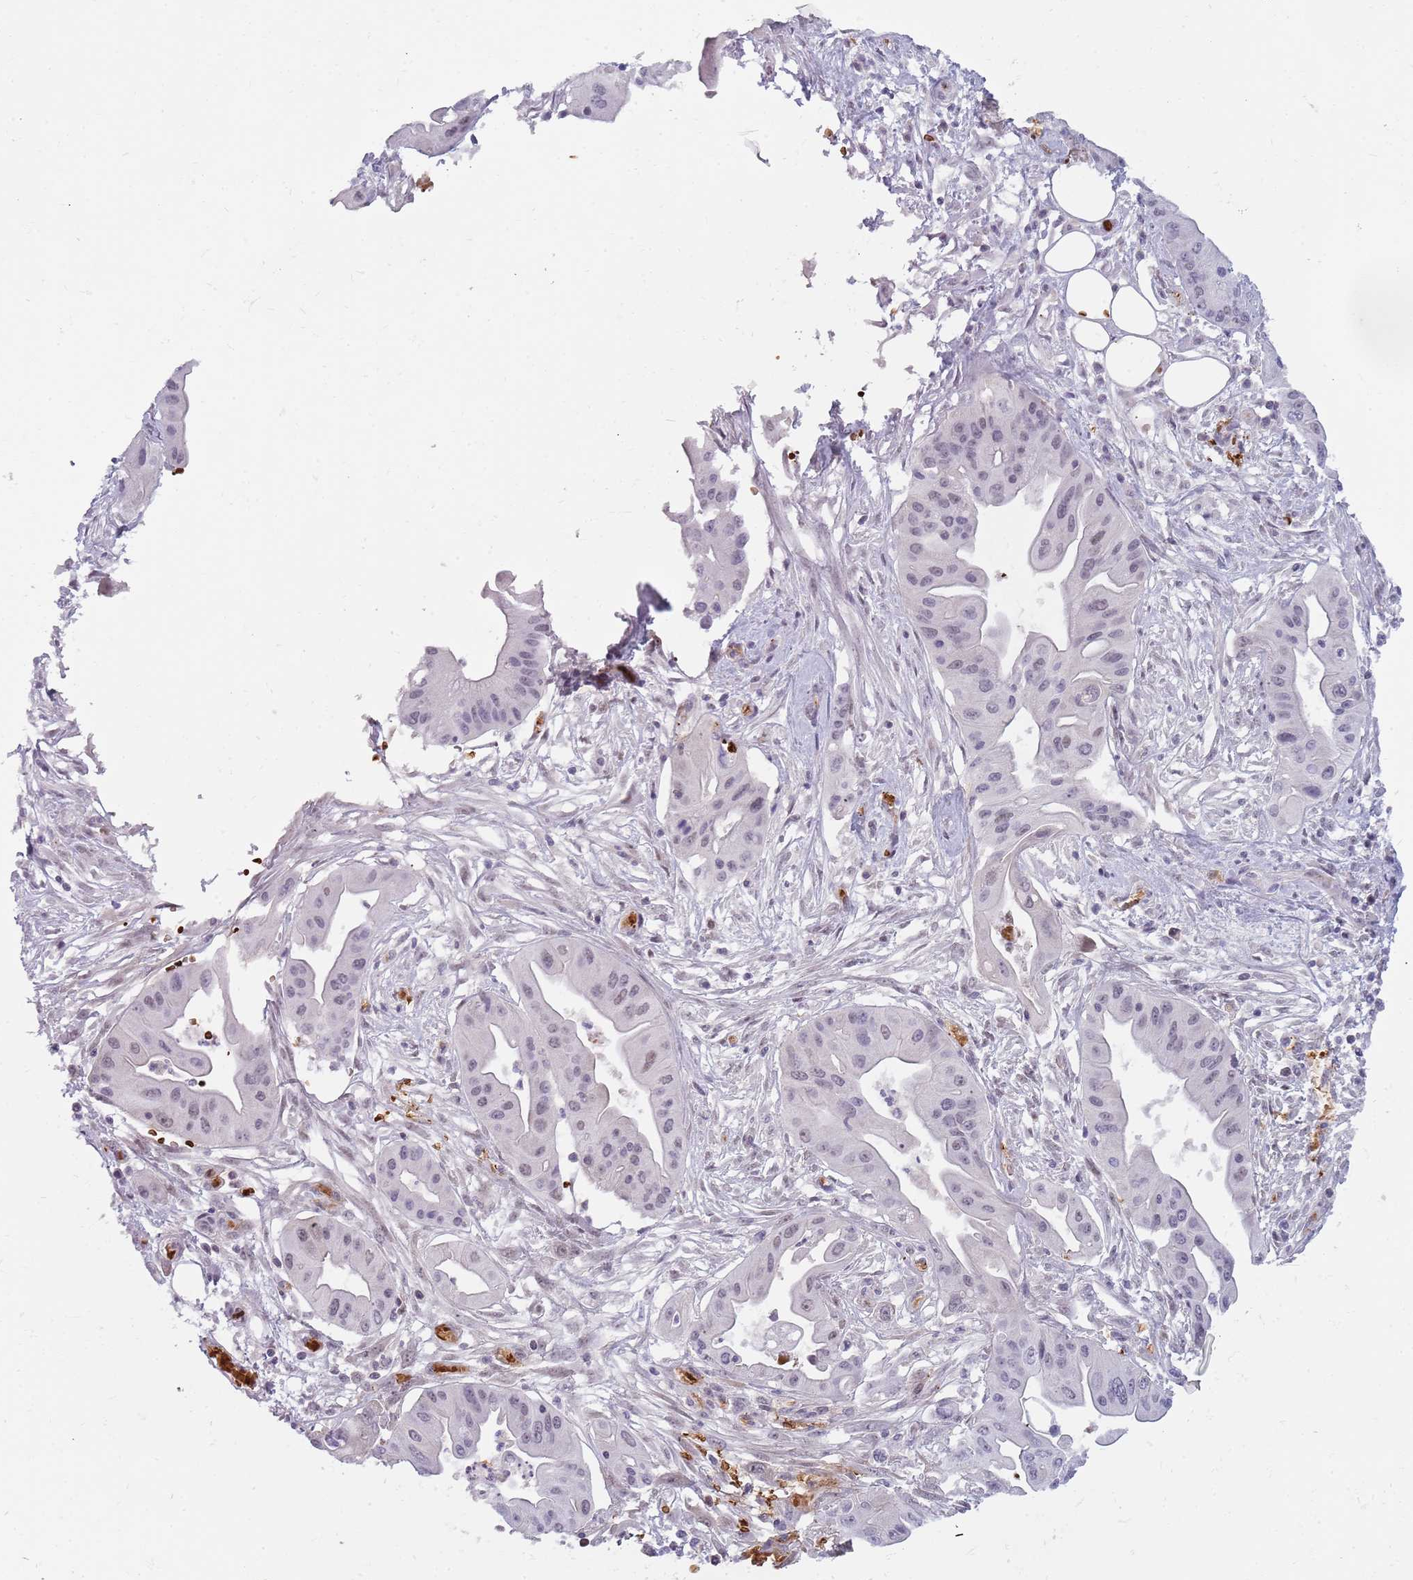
{"staining": {"intensity": "weak", "quantity": "25%-75%", "location": "nuclear"}, "tissue": "ovarian cancer", "cell_type": "Tumor cells", "image_type": "cancer", "snomed": [{"axis": "morphology", "description": "Cystadenocarcinoma, mucinous, NOS"}, {"axis": "topography", "description": "Ovary"}], "caption": "Protein expression analysis of human mucinous cystadenocarcinoma (ovarian) reveals weak nuclear positivity in about 25%-75% of tumor cells. The protein is shown in brown color, while the nuclei are stained blue.", "gene": "LYPD6B", "patient": {"sex": "female", "age": 70}}